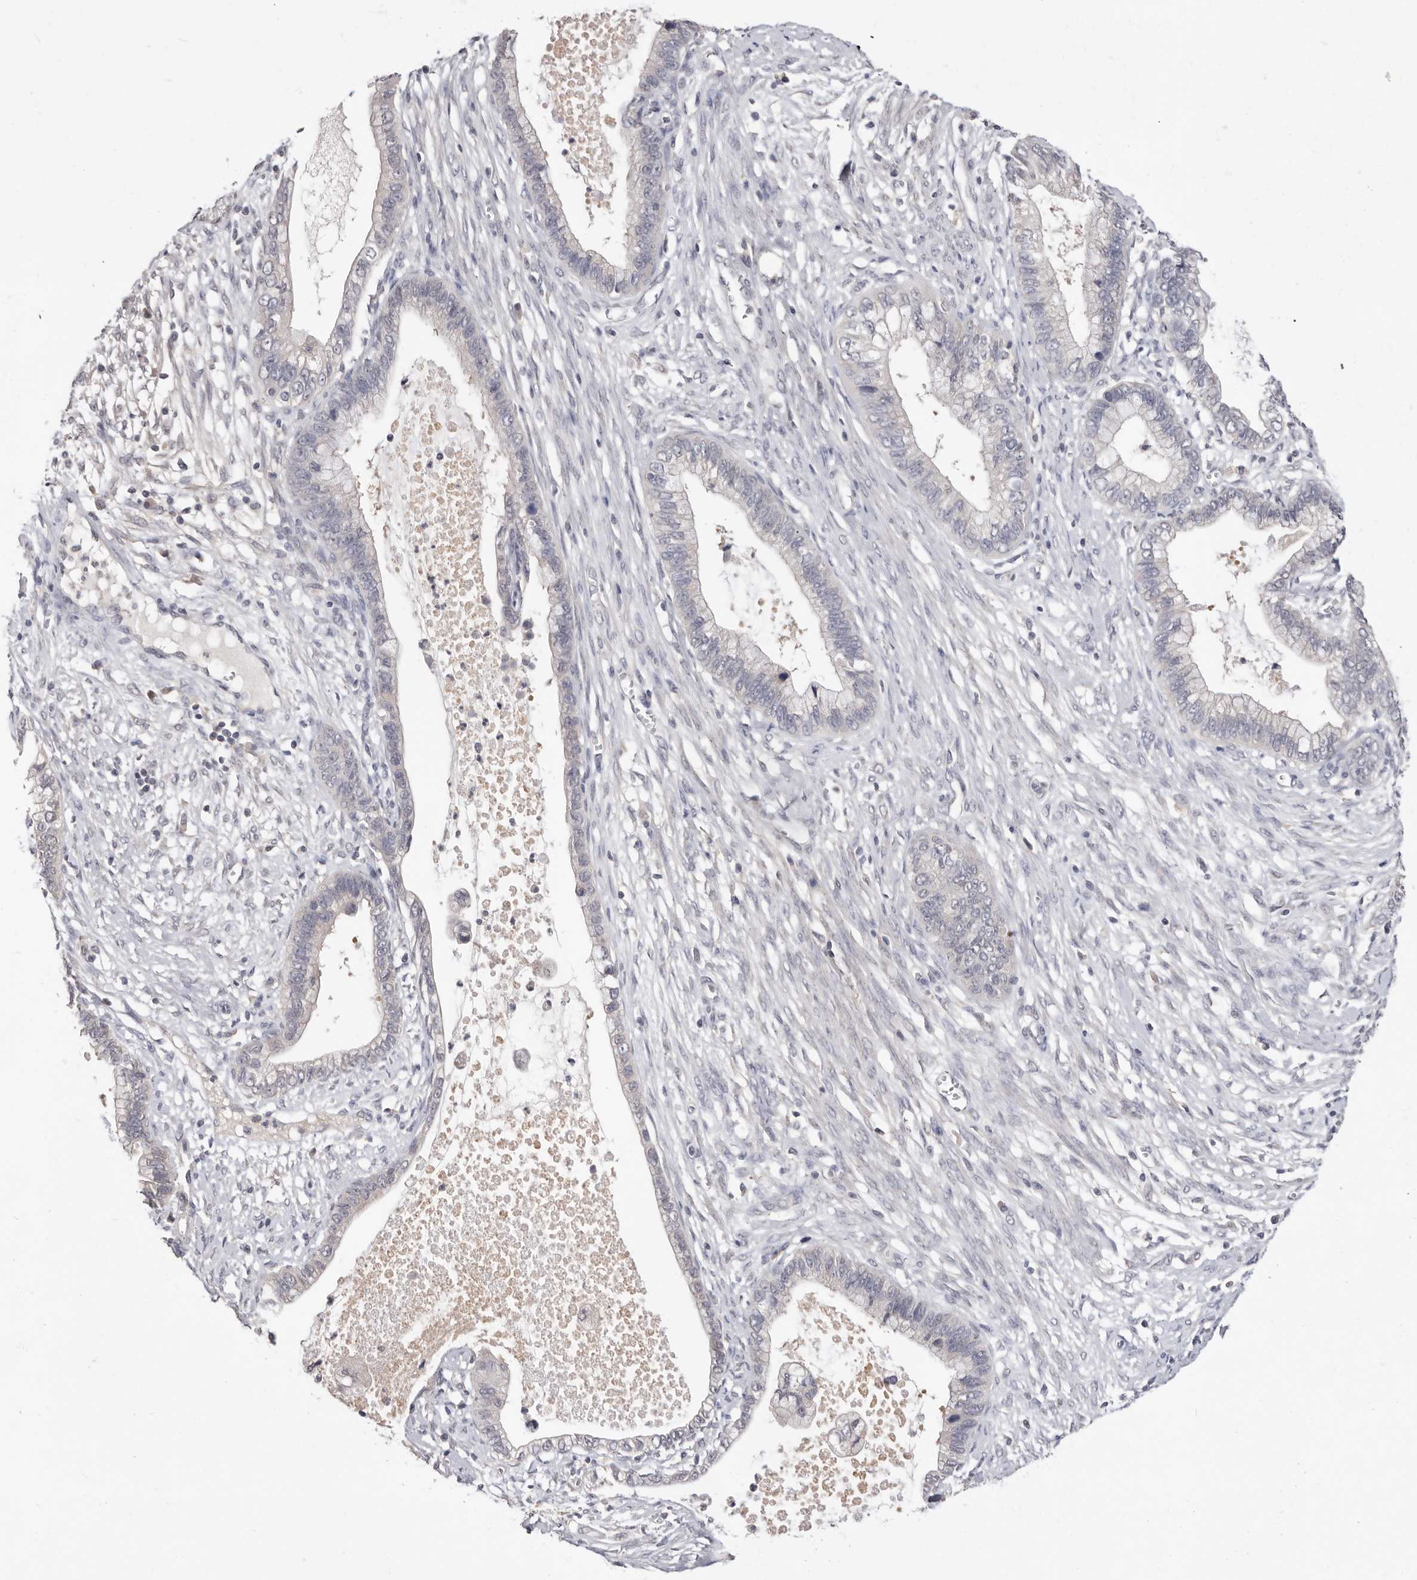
{"staining": {"intensity": "negative", "quantity": "none", "location": "none"}, "tissue": "cervical cancer", "cell_type": "Tumor cells", "image_type": "cancer", "snomed": [{"axis": "morphology", "description": "Adenocarcinoma, NOS"}, {"axis": "topography", "description": "Cervix"}], "caption": "Protein analysis of cervical cancer (adenocarcinoma) displays no significant positivity in tumor cells.", "gene": "DOP1A", "patient": {"sex": "female", "age": 44}}